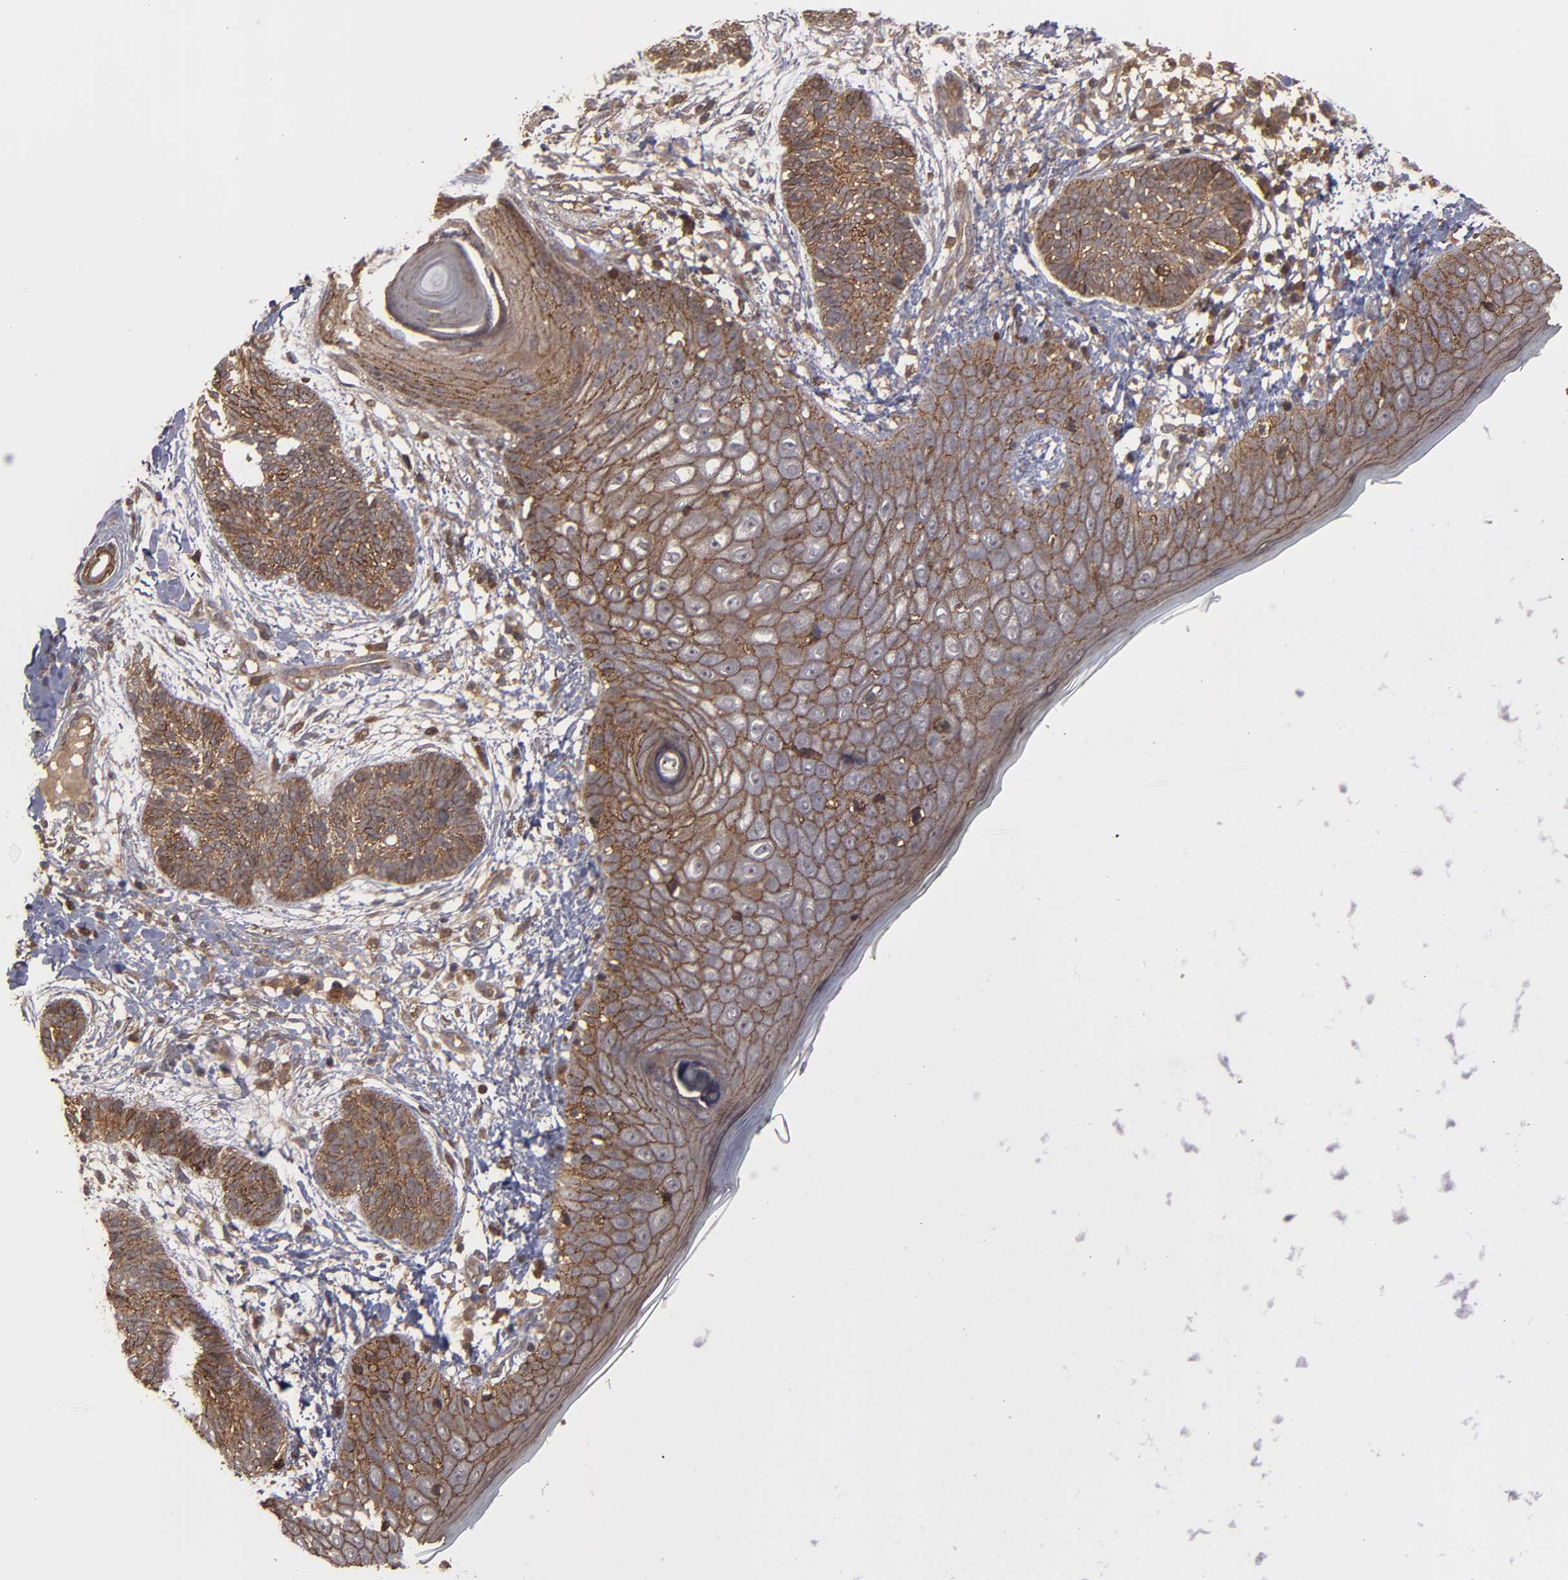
{"staining": {"intensity": "moderate", "quantity": ">75%", "location": "cytoplasmic/membranous"}, "tissue": "skin cancer", "cell_type": "Tumor cells", "image_type": "cancer", "snomed": [{"axis": "morphology", "description": "Normal tissue, NOS"}, {"axis": "morphology", "description": "Basal cell carcinoma"}, {"axis": "topography", "description": "Skin"}], "caption": "The histopathology image reveals immunohistochemical staining of skin cancer (basal cell carcinoma). There is moderate cytoplasmic/membranous staining is present in about >75% of tumor cells.", "gene": "RPS6KA6", "patient": {"sex": "male", "age": 63}}